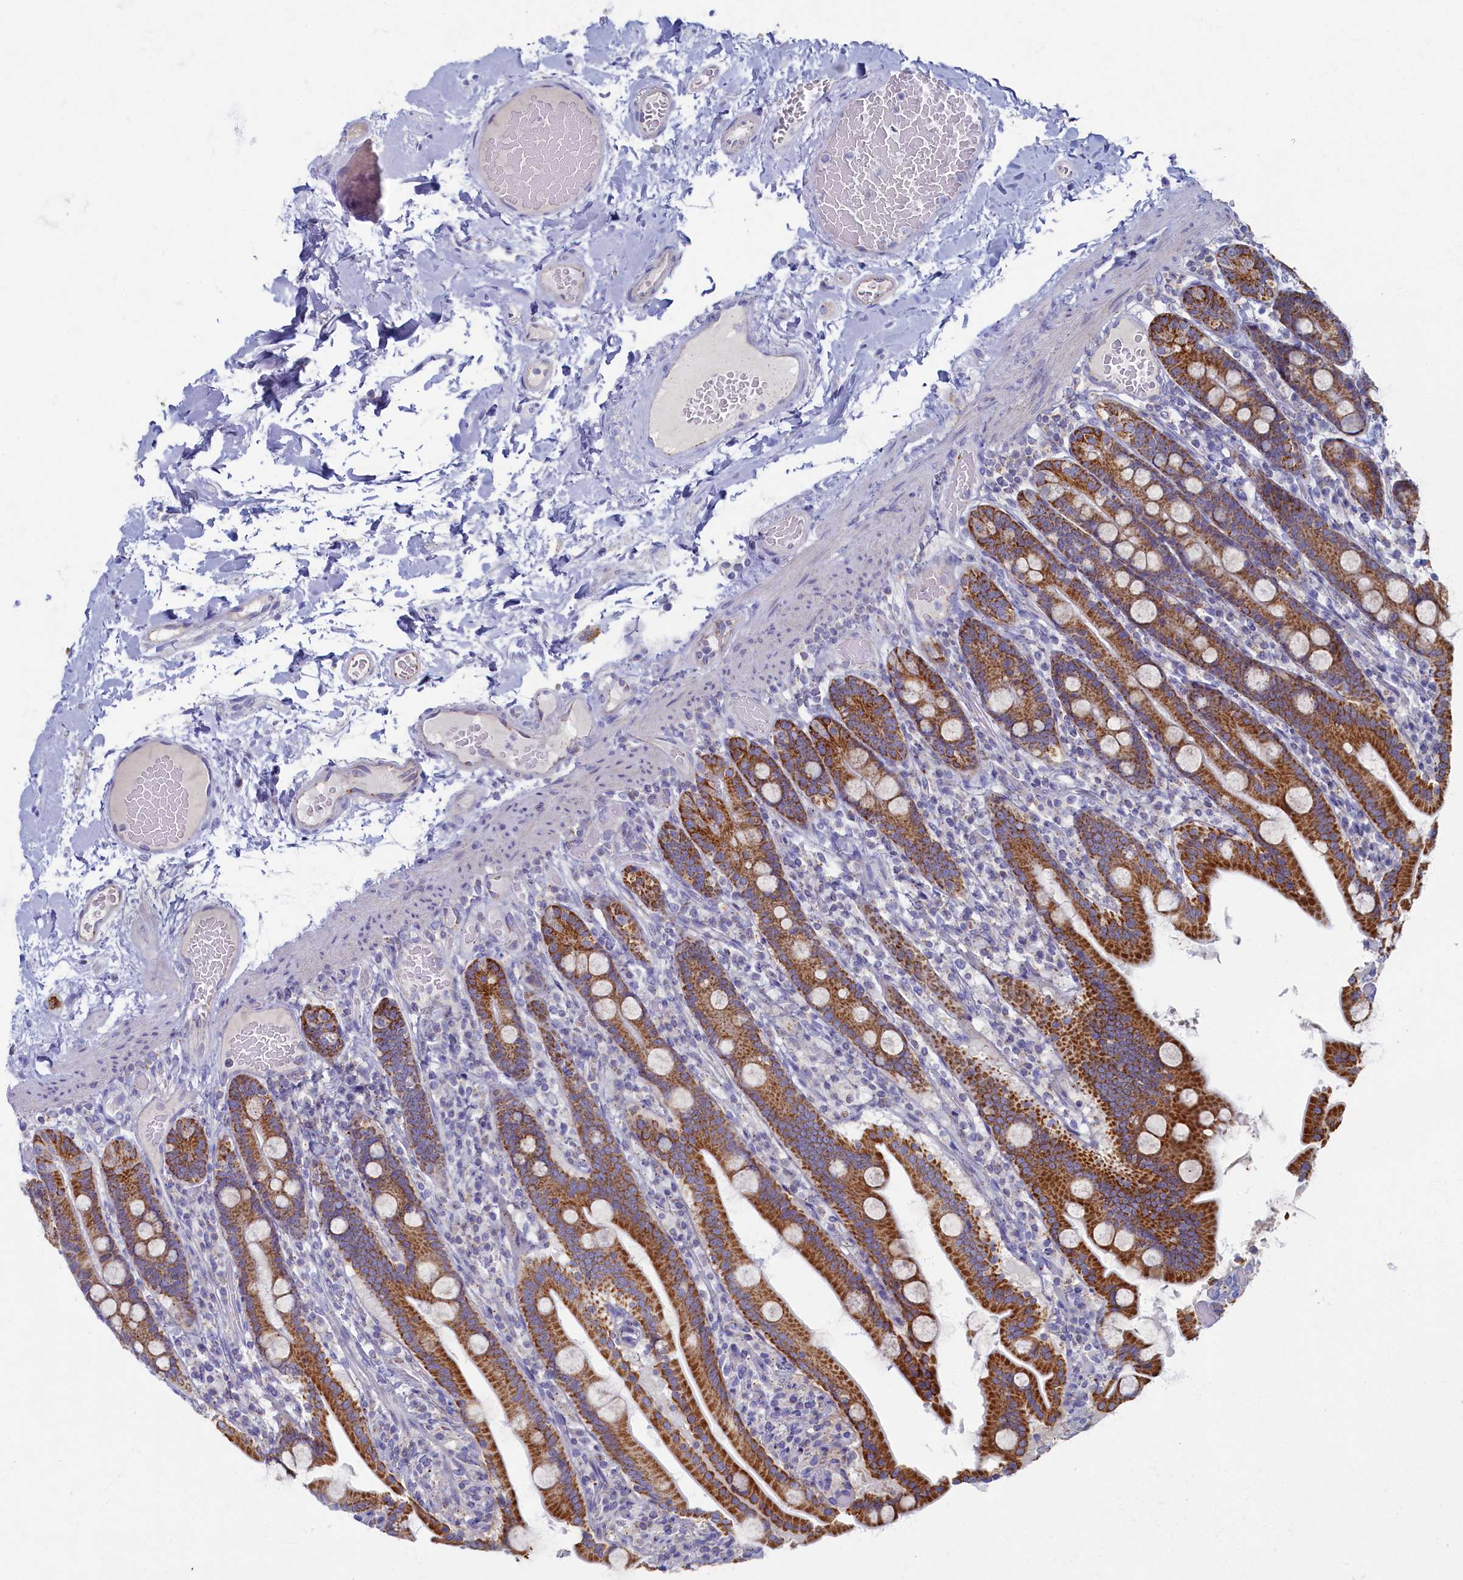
{"staining": {"intensity": "strong", "quantity": ">75%", "location": "cytoplasmic/membranous"}, "tissue": "duodenum", "cell_type": "Glandular cells", "image_type": "normal", "snomed": [{"axis": "morphology", "description": "Normal tissue, NOS"}, {"axis": "topography", "description": "Duodenum"}], "caption": "Protein expression analysis of benign duodenum displays strong cytoplasmic/membranous staining in approximately >75% of glandular cells.", "gene": "OCIAD2", "patient": {"sex": "male", "age": 55}}